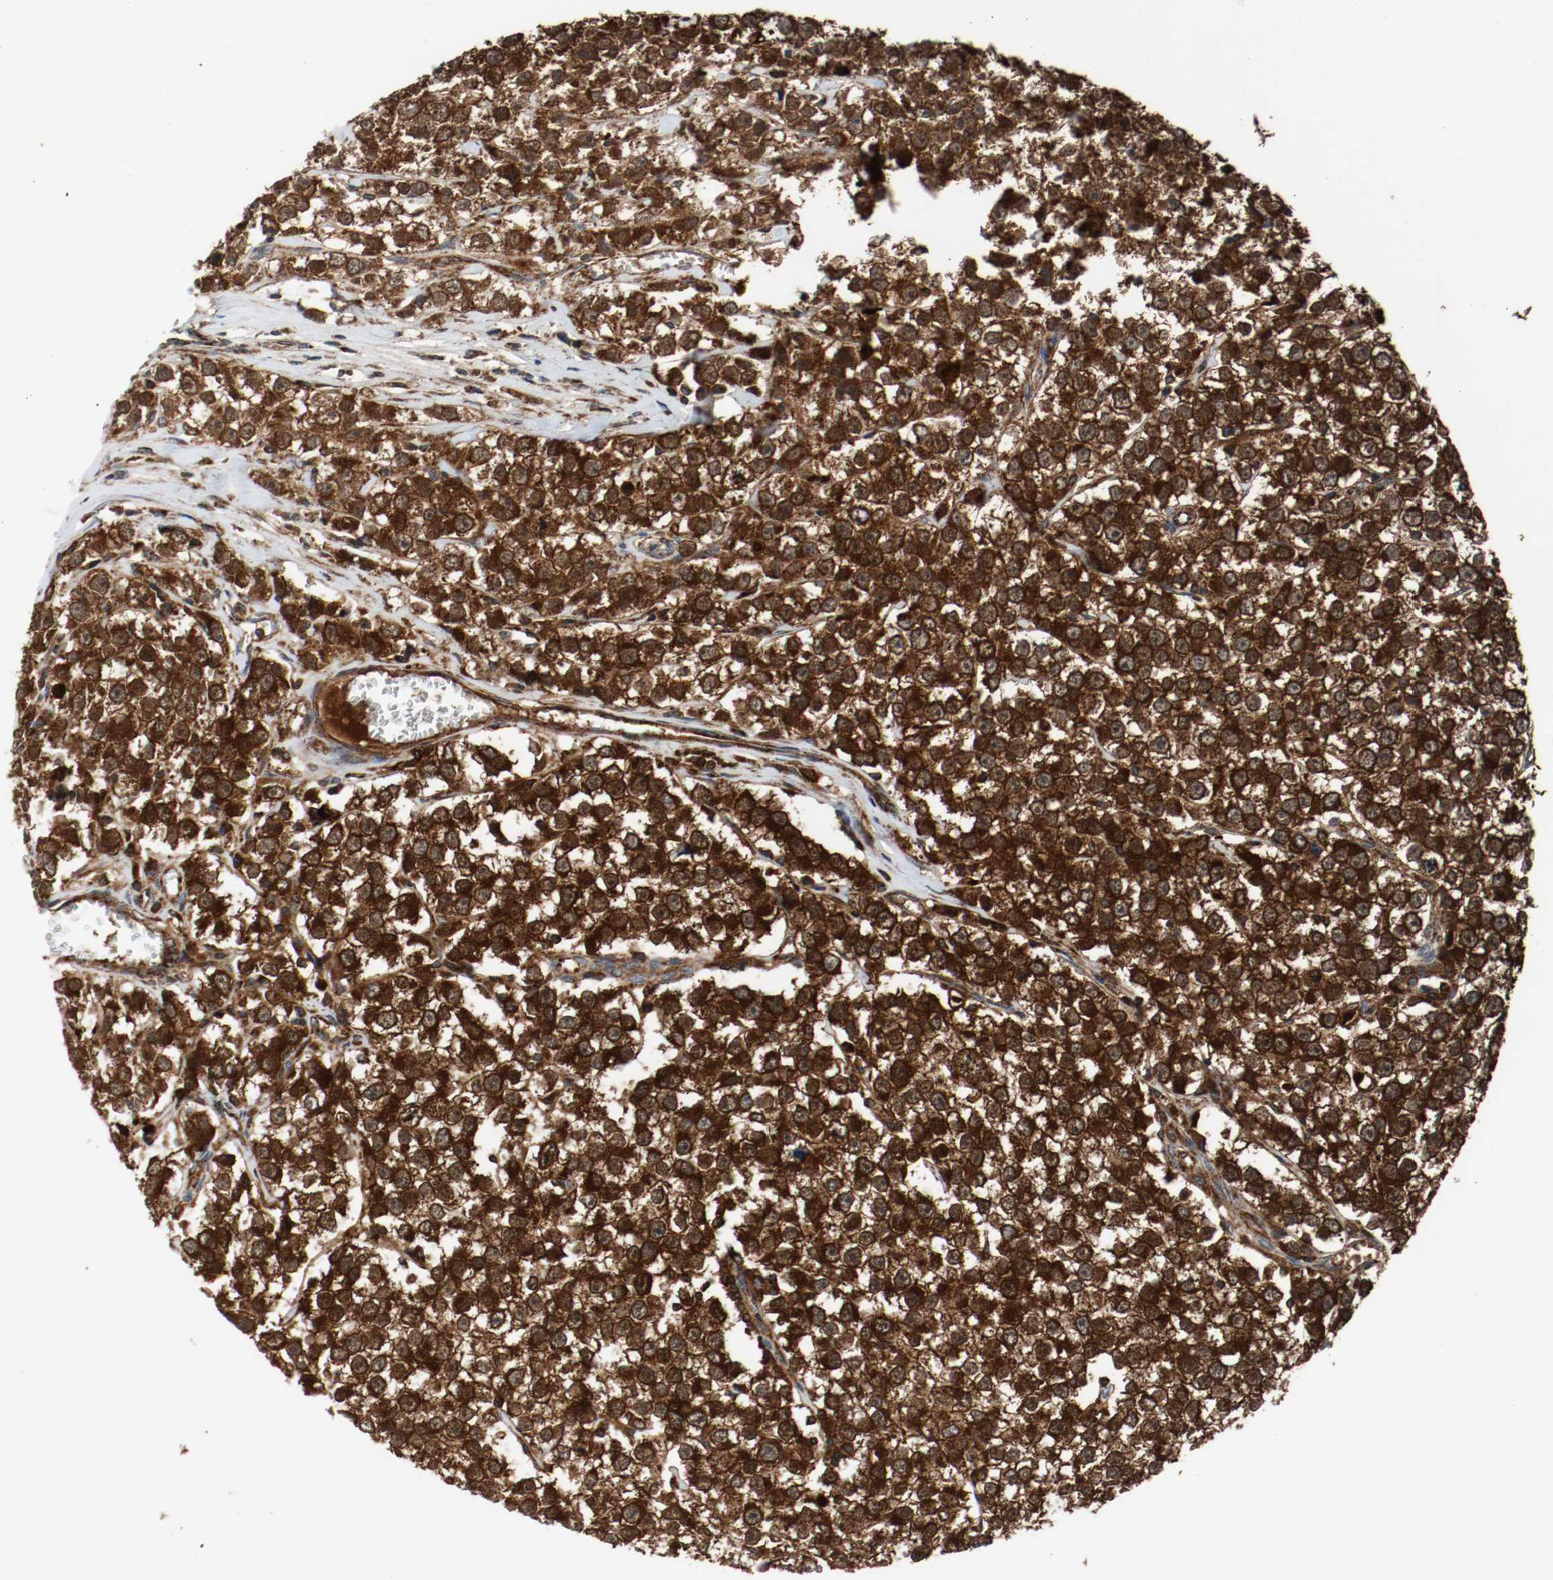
{"staining": {"intensity": "strong", "quantity": ">75%", "location": "cytoplasmic/membranous"}, "tissue": "testis cancer", "cell_type": "Tumor cells", "image_type": "cancer", "snomed": [{"axis": "morphology", "description": "Seminoma, NOS"}, {"axis": "morphology", "description": "Carcinoma, Embryonal, NOS"}, {"axis": "topography", "description": "Testis"}], "caption": "Brown immunohistochemical staining in testis embryonal carcinoma displays strong cytoplasmic/membranous positivity in about >75% of tumor cells.", "gene": "TXNRD1", "patient": {"sex": "male", "age": 52}}